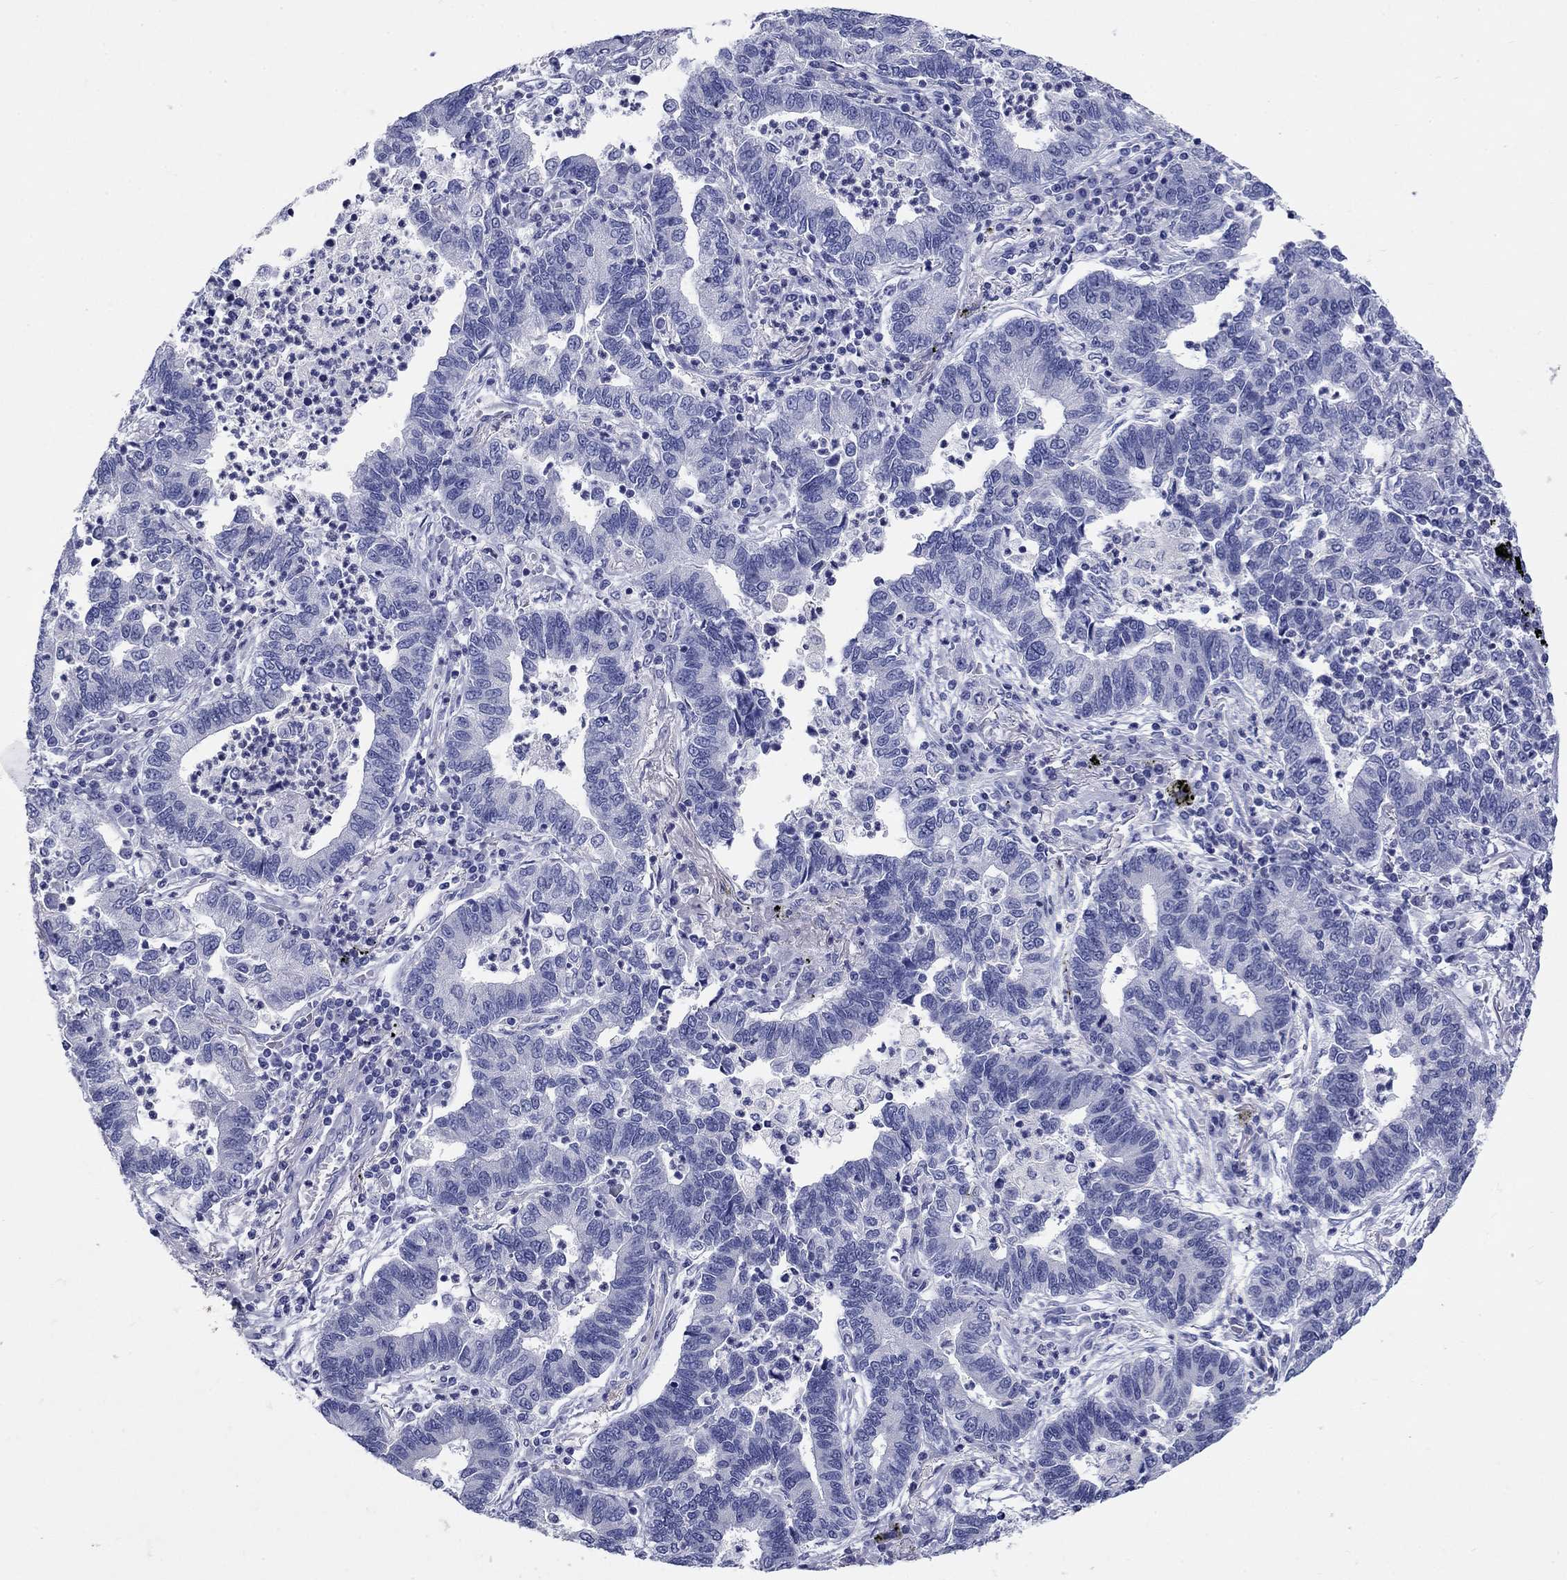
{"staining": {"intensity": "negative", "quantity": "none", "location": "none"}, "tissue": "lung cancer", "cell_type": "Tumor cells", "image_type": "cancer", "snomed": [{"axis": "morphology", "description": "Adenocarcinoma, NOS"}, {"axis": "topography", "description": "Lung"}], "caption": "Tumor cells are negative for brown protein staining in lung cancer (adenocarcinoma).", "gene": "PRKCG", "patient": {"sex": "female", "age": 57}}